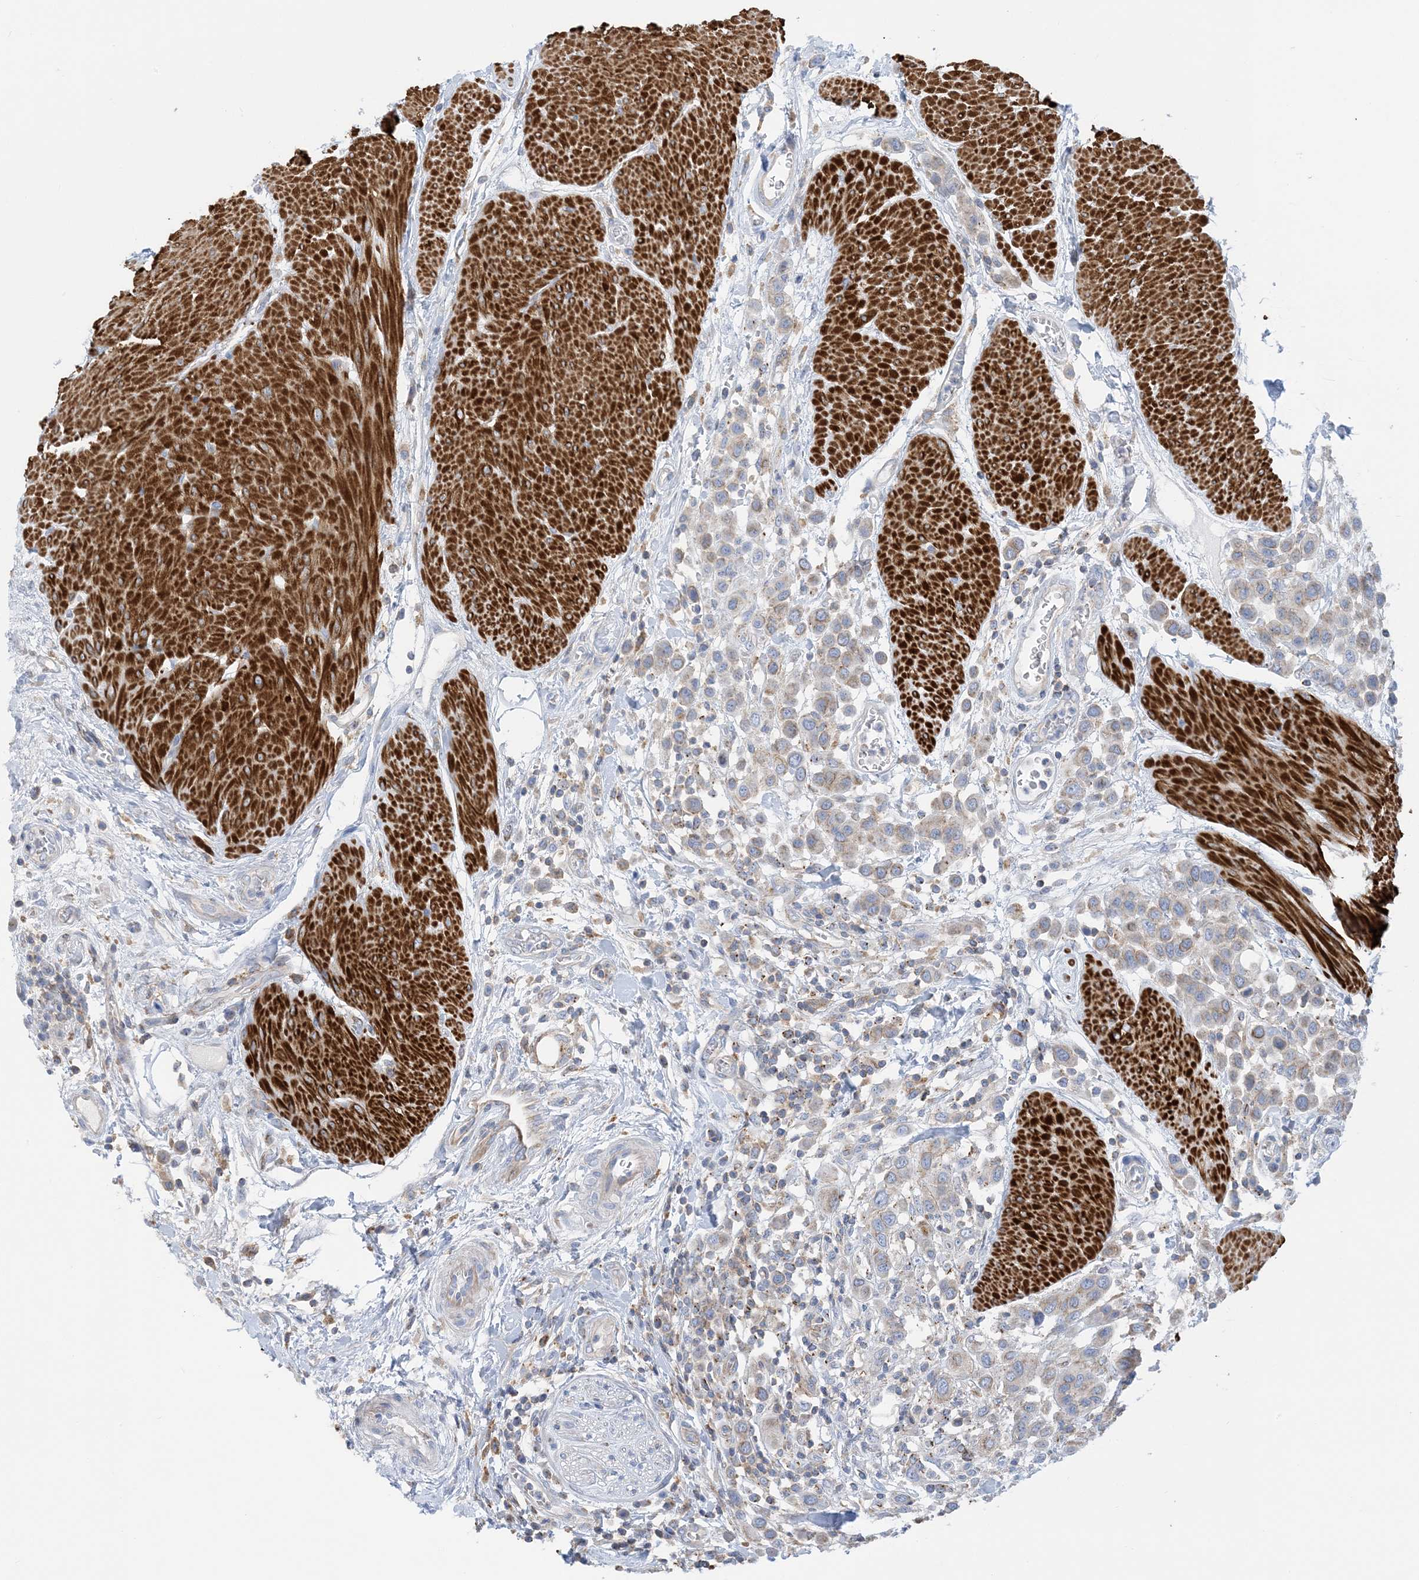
{"staining": {"intensity": "weak", "quantity": "<25%", "location": "cytoplasmic/membranous"}, "tissue": "urothelial cancer", "cell_type": "Tumor cells", "image_type": "cancer", "snomed": [{"axis": "morphology", "description": "Urothelial carcinoma, High grade"}, {"axis": "topography", "description": "Urinary bladder"}], "caption": "This is an immunohistochemistry photomicrograph of urothelial cancer. There is no expression in tumor cells.", "gene": "CALHM5", "patient": {"sex": "male", "age": 50}}